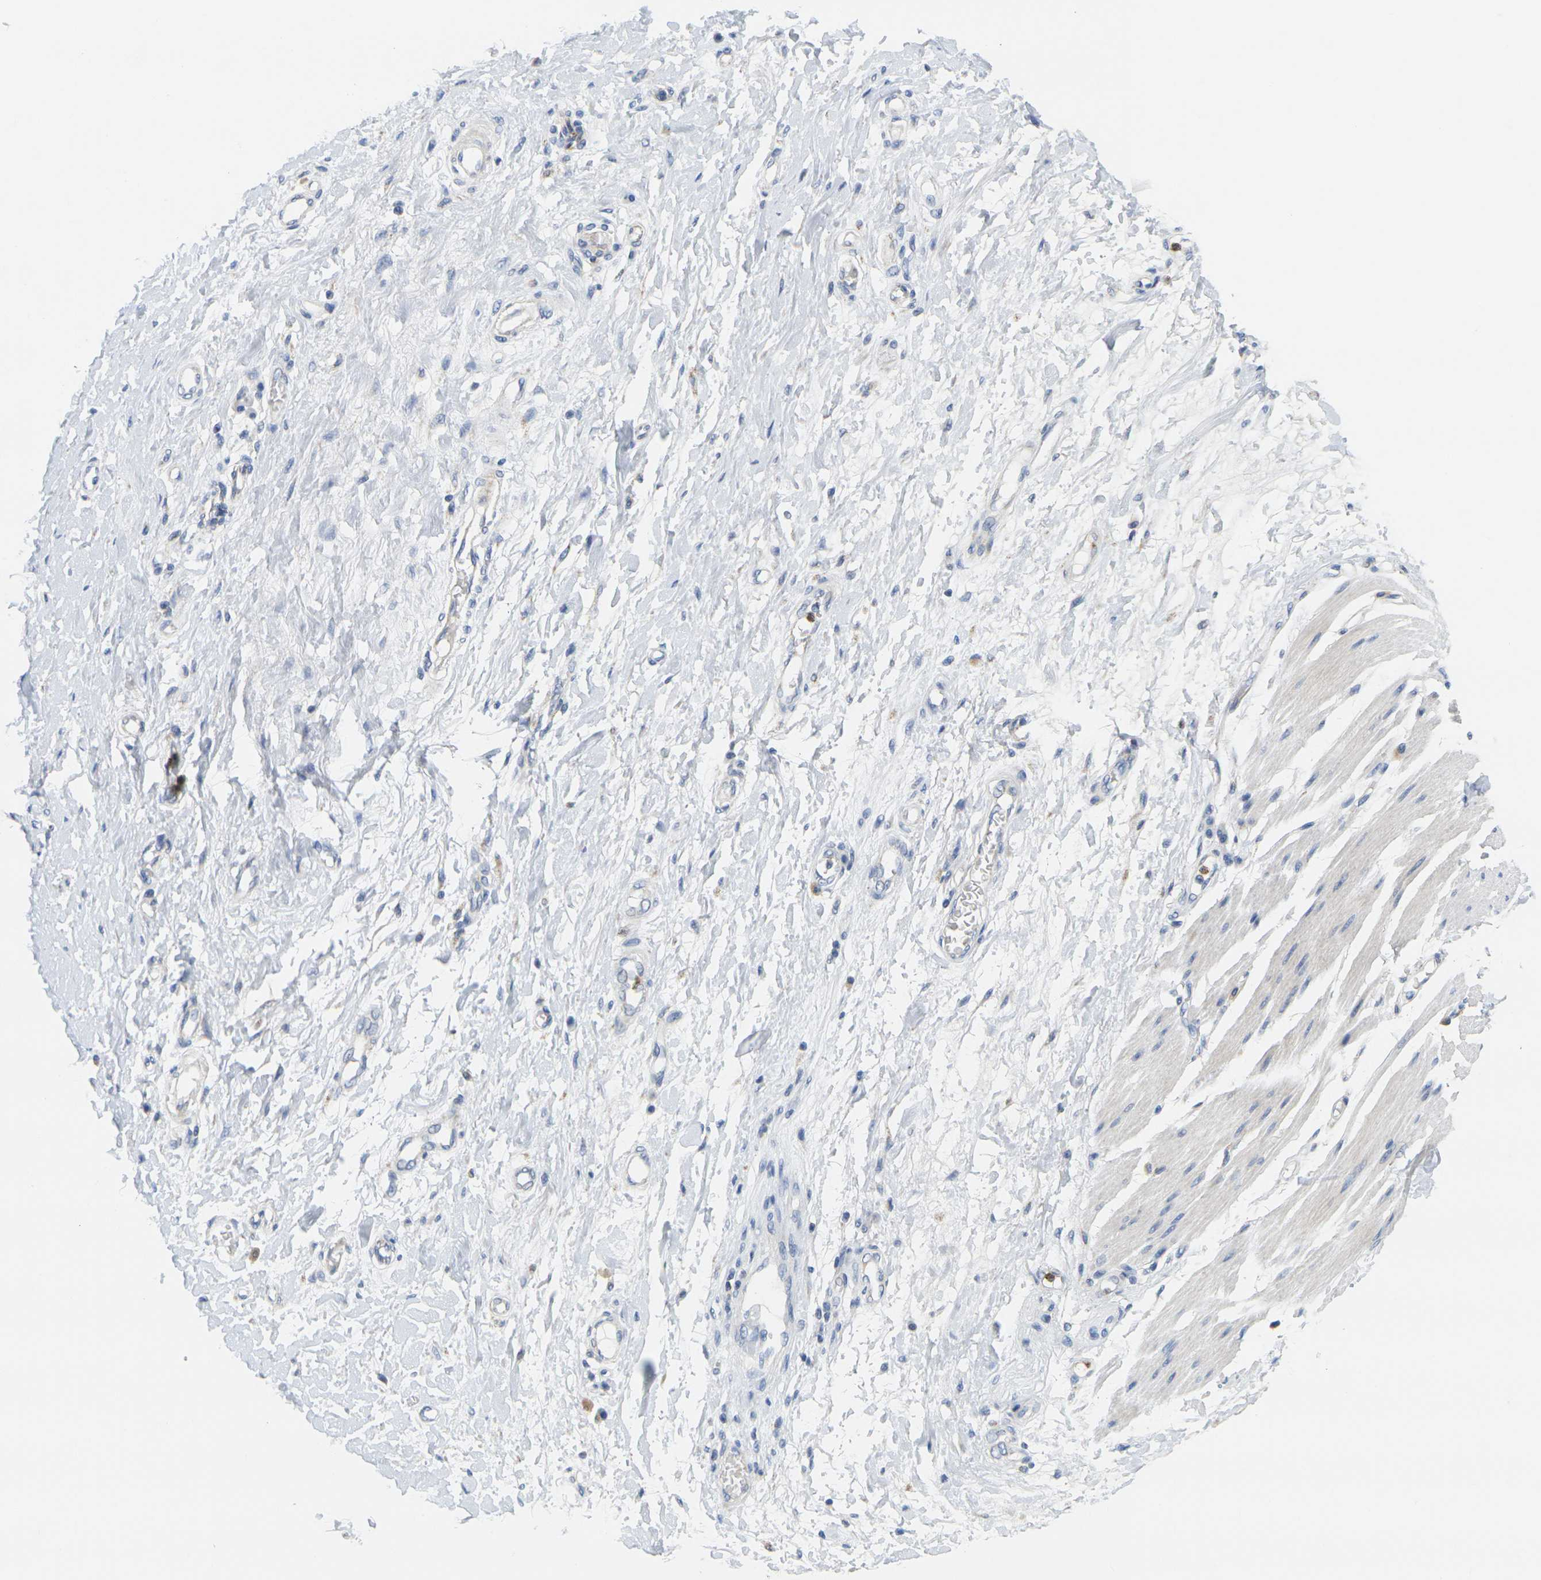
{"staining": {"intensity": "negative", "quantity": "none", "location": "none"}, "tissue": "adipose tissue", "cell_type": "Adipocytes", "image_type": "normal", "snomed": [{"axis": "morphology", "description": "Normal tissue, NOS"}, {"axis": "morphology", "description": "Adenocarcinoma, NOS"}, {"axis": "topography", "description": "Esophagus"}], "caption": "Photomicrograph shows no significant protein staining in adipocytes of normal adipose tissue. (DAB IHC visualized using brightfield microscopy, high magnification).", "gene": "KLK5", "patient": {"sex": "male", "age": 62}}